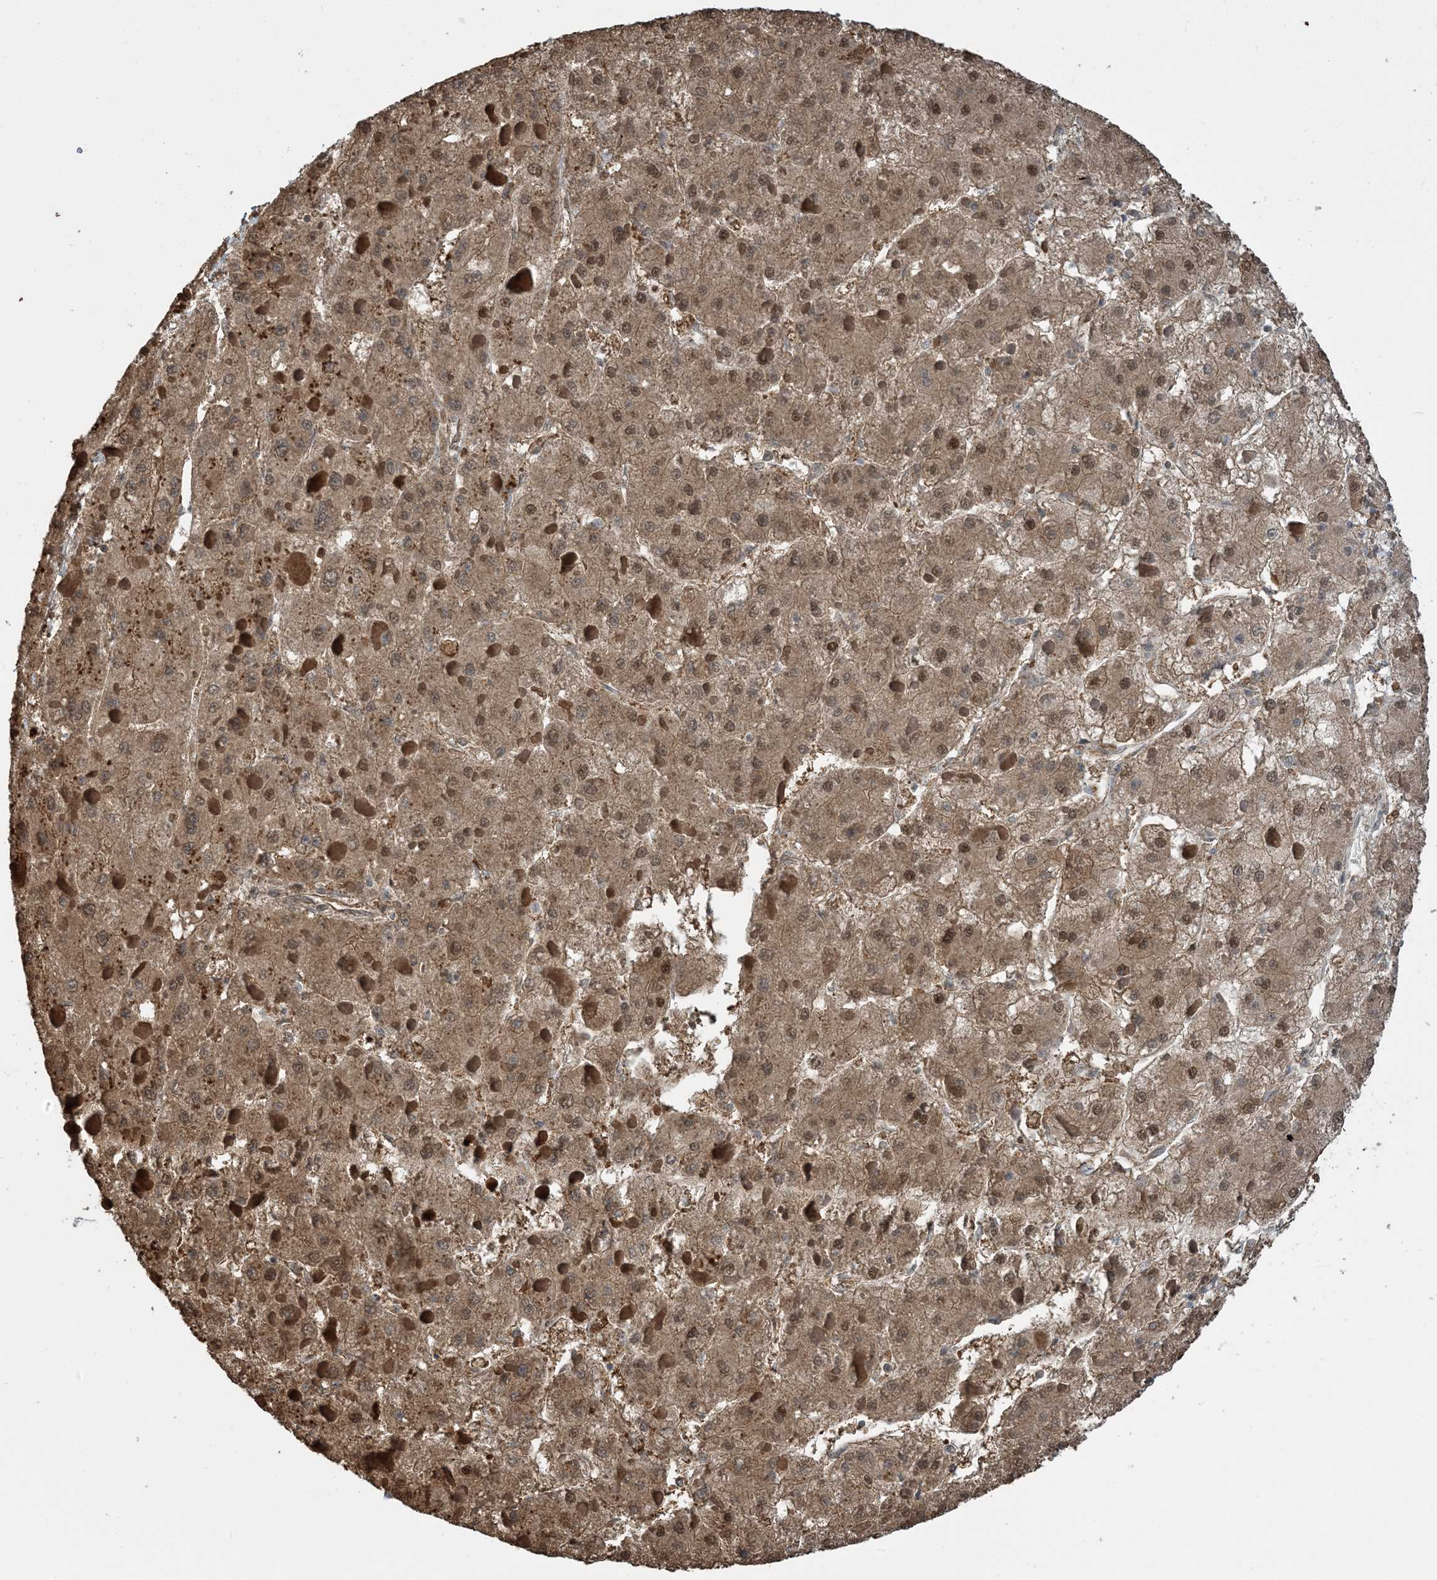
{"staining": {"intensity": "moderate", "quantity": ">75%", "location": "cytoplasmic/membranous,nuclear"}, "tissue": "liver cancer", "cell_type": "Tumor cells", "image_type": "cancer", "snomed": [{"axis": "morphology", "description": "Carcinoma, Hepatocellular, NOS"}, {"axis": "topography", "description": "Liver"}], "caption": "About >75% of tumor cells in liver cancer demonstrate moderate cytoplasmic/membranous and nuclear protein positivity as visualized by brown immunohistochemical staining.", "gene": "HSPA1A", "patient": {"sex": "female", "age": 73}}